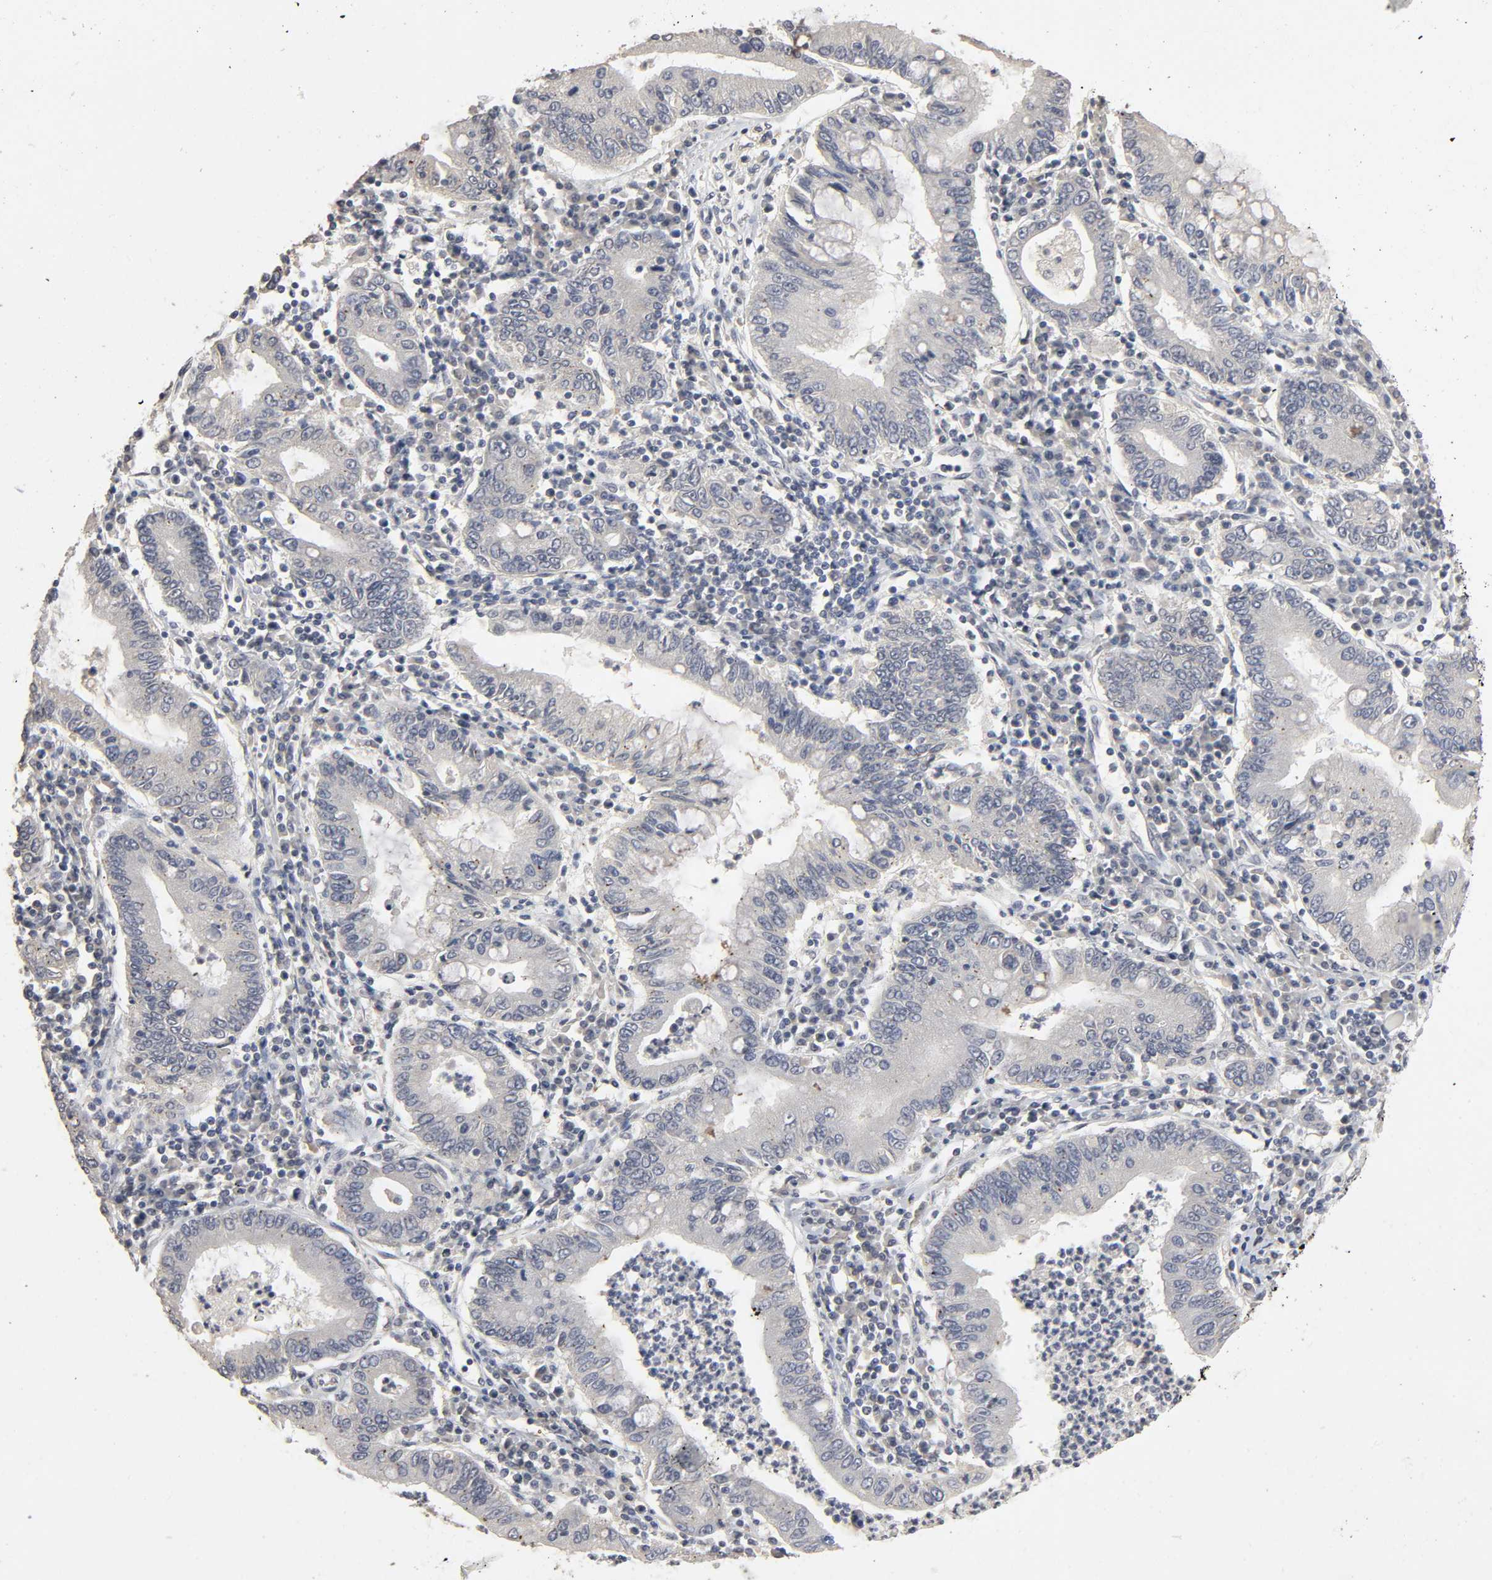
{"staining": {"intensity": "negative", "quantity": "none", "location": "none"}, "tissue": "stomach cancer", "cell_type": "Tumor cells", "image_type": "cancer", "snomed": [{"axis": "morphology", "description": "Normal tissue, NOS"}, {"axis": "morphology", "description": "Adenocarcinoma, NOS"}, {"axis": "topography", "description": "Esophagus"}, {"axis": "topography", "description": "Stomach, upper"}, {"axis": "topography", "description": "Peripheral nerve tissue"}], "caption": "High magnification brightfield microscopy of stomach cancer (adenocarcinoma) stained with DAB (3,3'-diaminobenzidine) (brown) and counterstained with hematoxylin (blue): tumor cells show no significant staining.", "gene": "SLC10A2", "patient": {"sex": "male", "age": 62}}